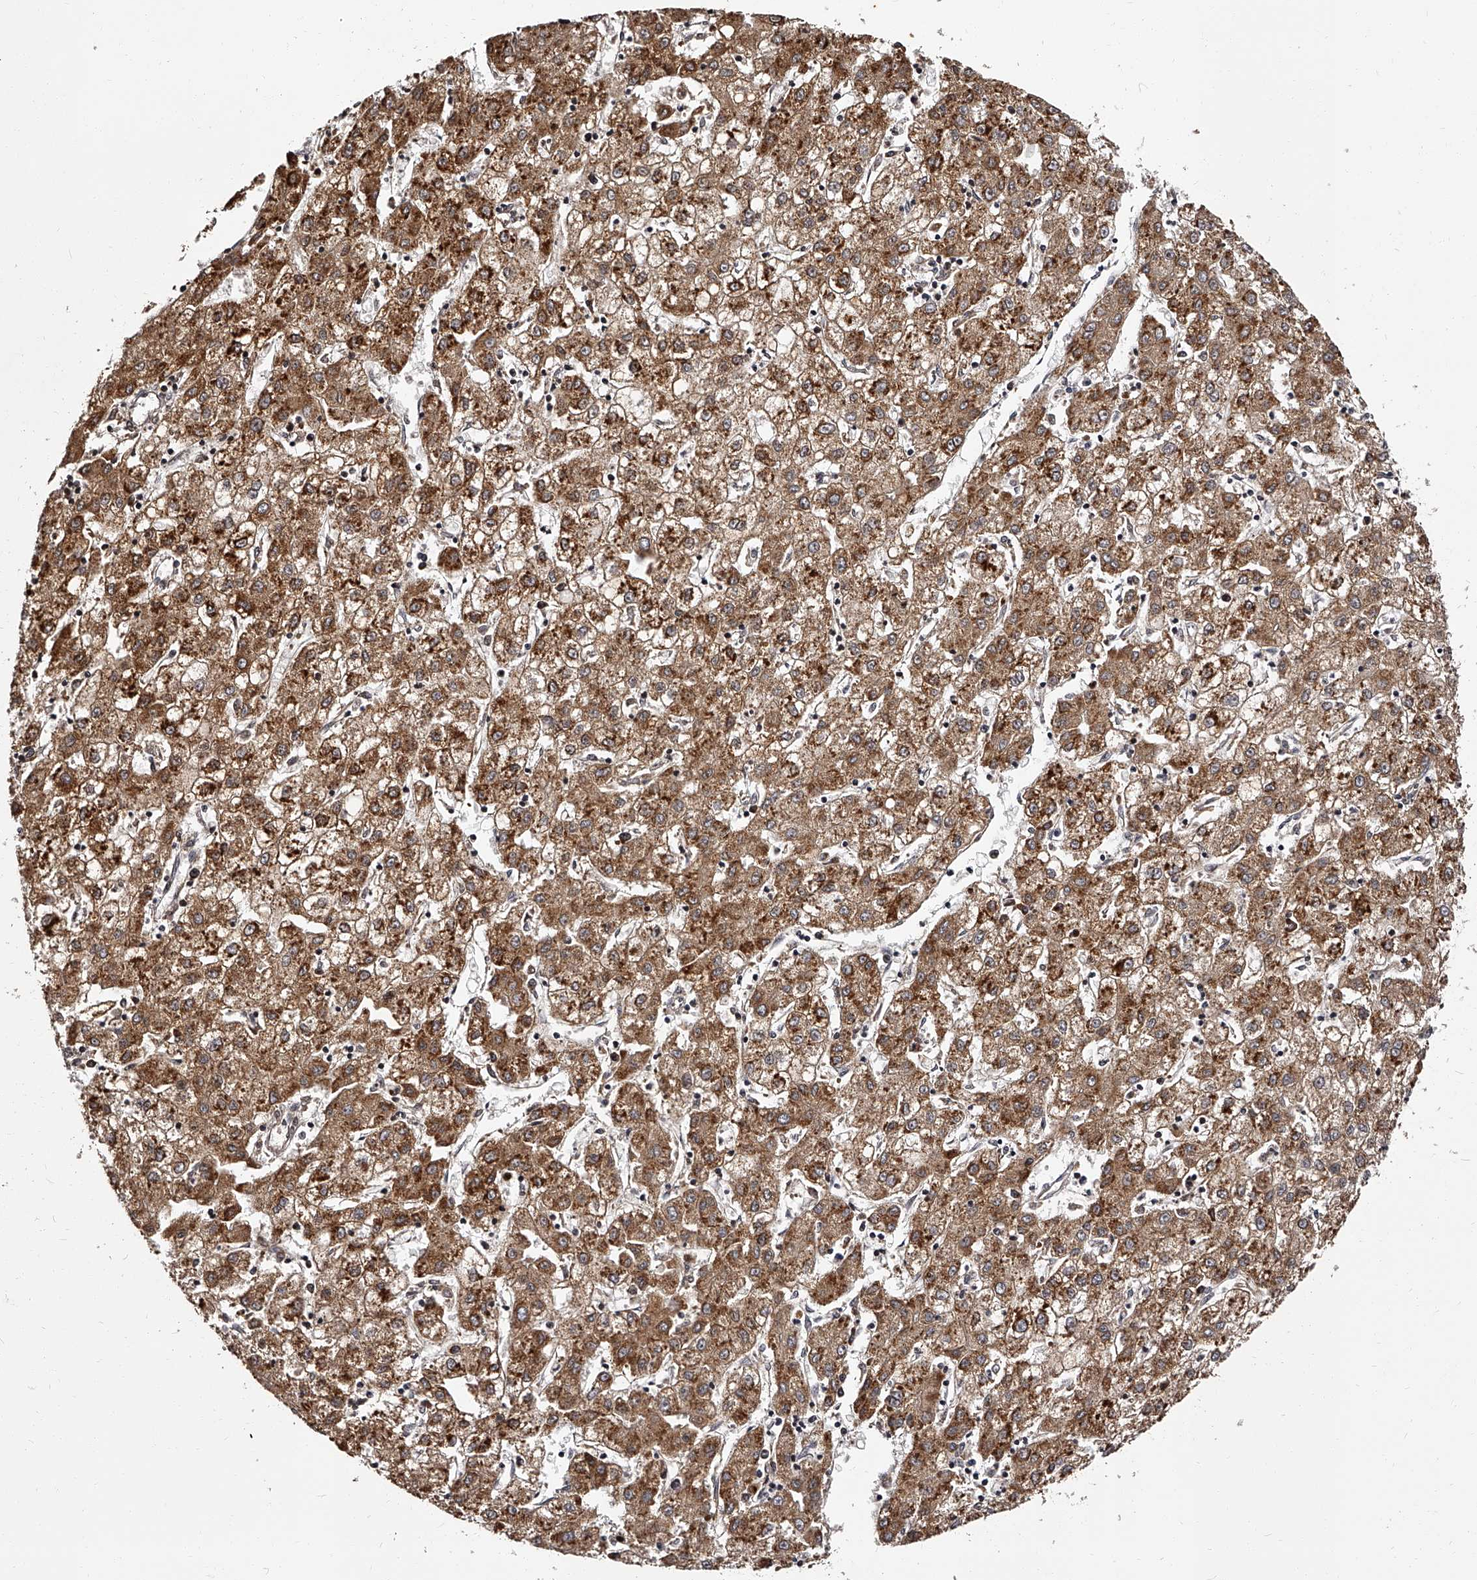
{"staining": {"intensity": "moderate", "quantity": ">75%", "location": "cytoplasmic/membranous"}, "tissue": "liver cancer", "cell_type": "Tumor cells", "image_type": "cancer", "snomed": [{"axis": "morphology", "description": "Carcinoma, Hepatocellular, NOS"}, {"axis": "topography", "description": "Liver"}], "caption": "Liver cancer (hepatocellular carcinoma) tissue demonstrates moderate cytoplasmic/membranous staining in approximately >75% of tumor cells, visualized by immunohistochemistry.", "gene": "RSC1A1", "patient": {"sex": "male", "age": 72}}